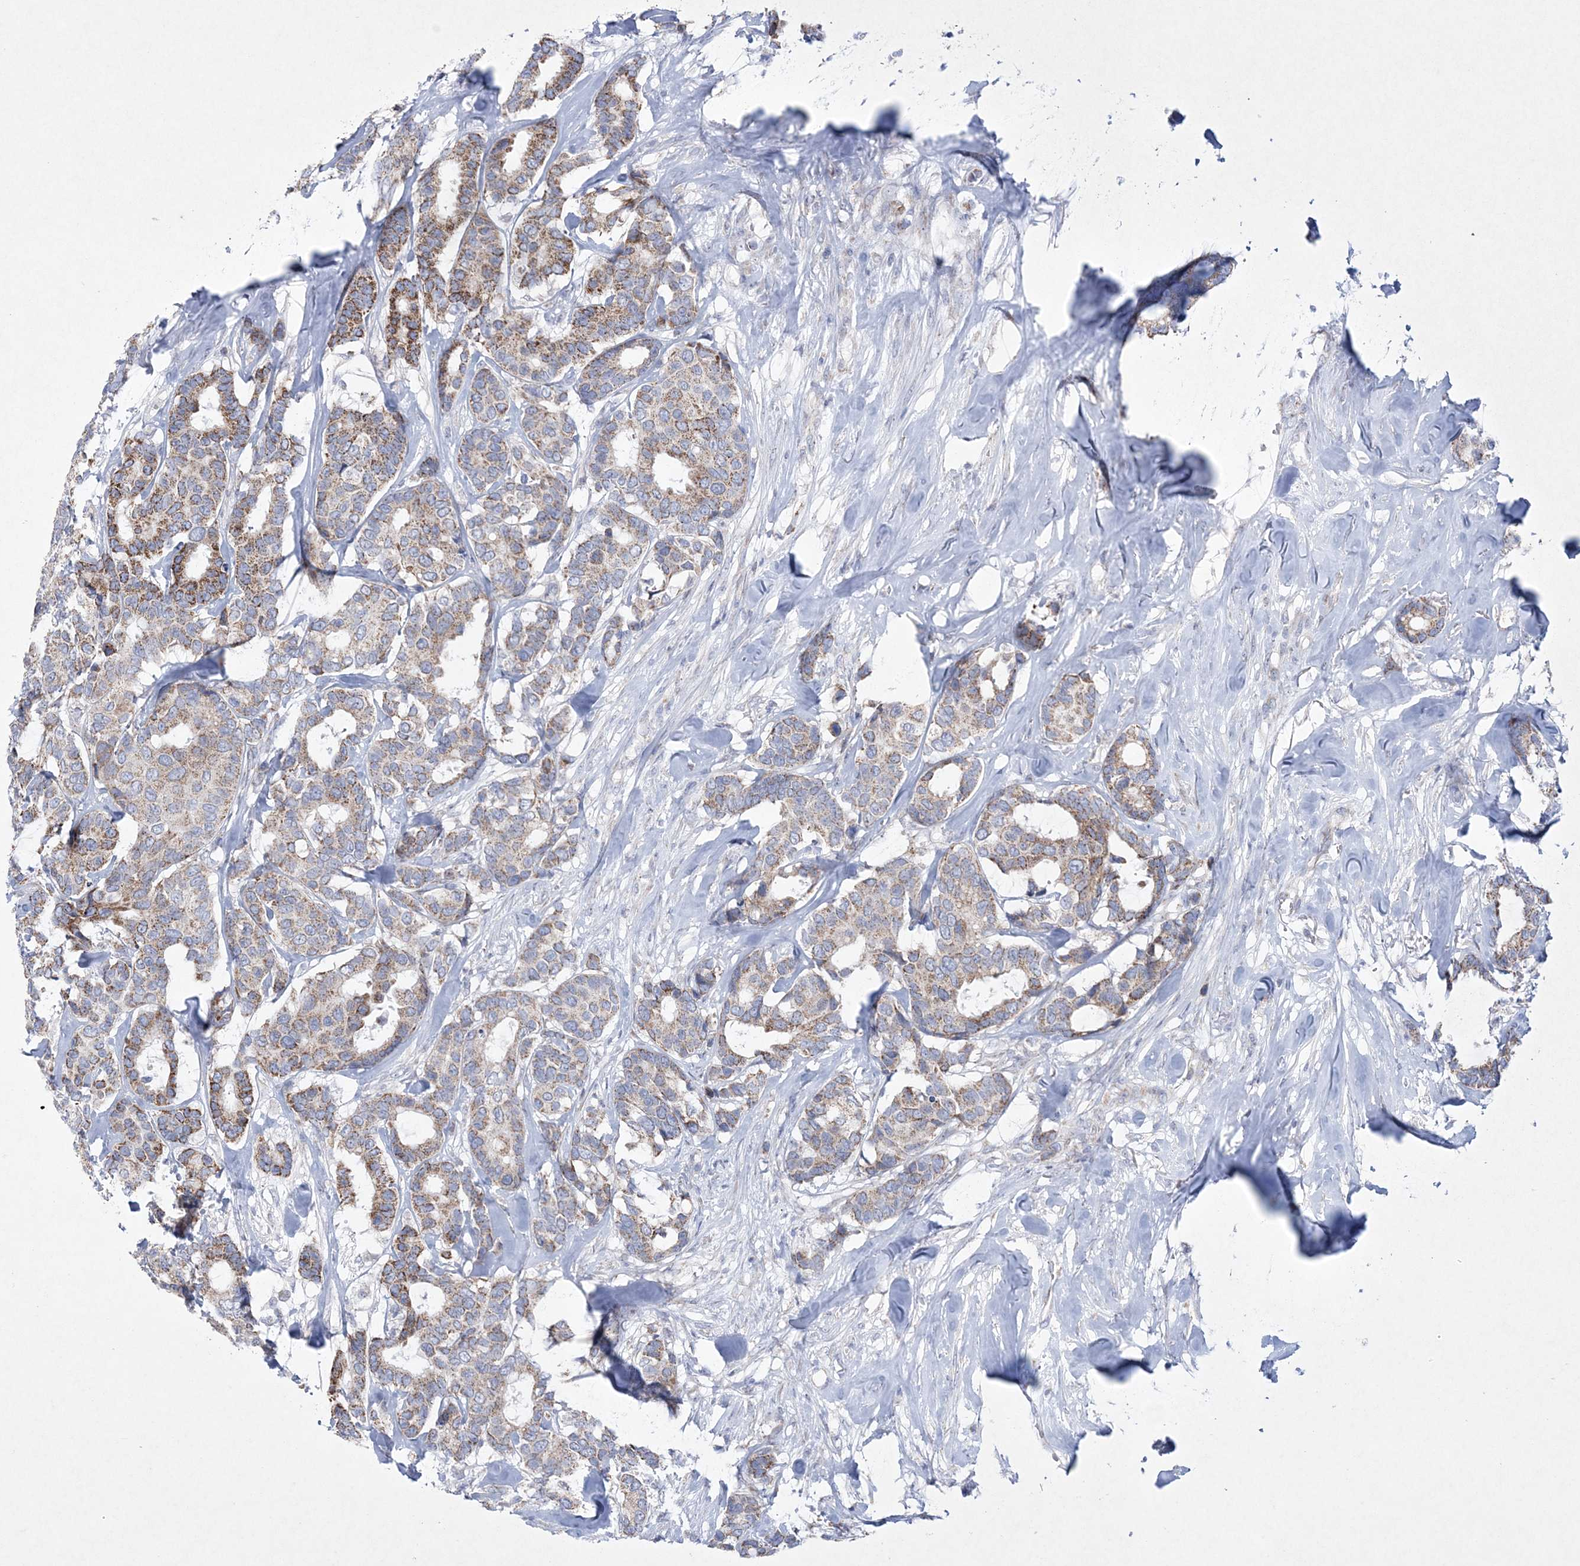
{"staining": {"intensity": "moderate", "quantity": ">75%", "location": "cytoplasmic/membranous"}, "tissue": "breast cancer", "cell_type": "Tumor cells", "image_type": "cancer", "snomed": [{"axis": "morphology", "description": "Duct carcinoma"}, {"axis": "topography", "description": "Breast"}], "caption": "An IHC micrograph of neoplastic tissue is shown. Protein staining in brown labels moderate cytoplasmic/membranous positivity in breast cancer within tumor cells. The staining was performed using DAB (3,3'-diaminobenzidine) to visualize the protein expression in brown, while the nuclei were stained in blue with hematoxylin (Magnification: 20x).", "gene": "CES4A", "patient": {"sex": "female", "age": 87}}